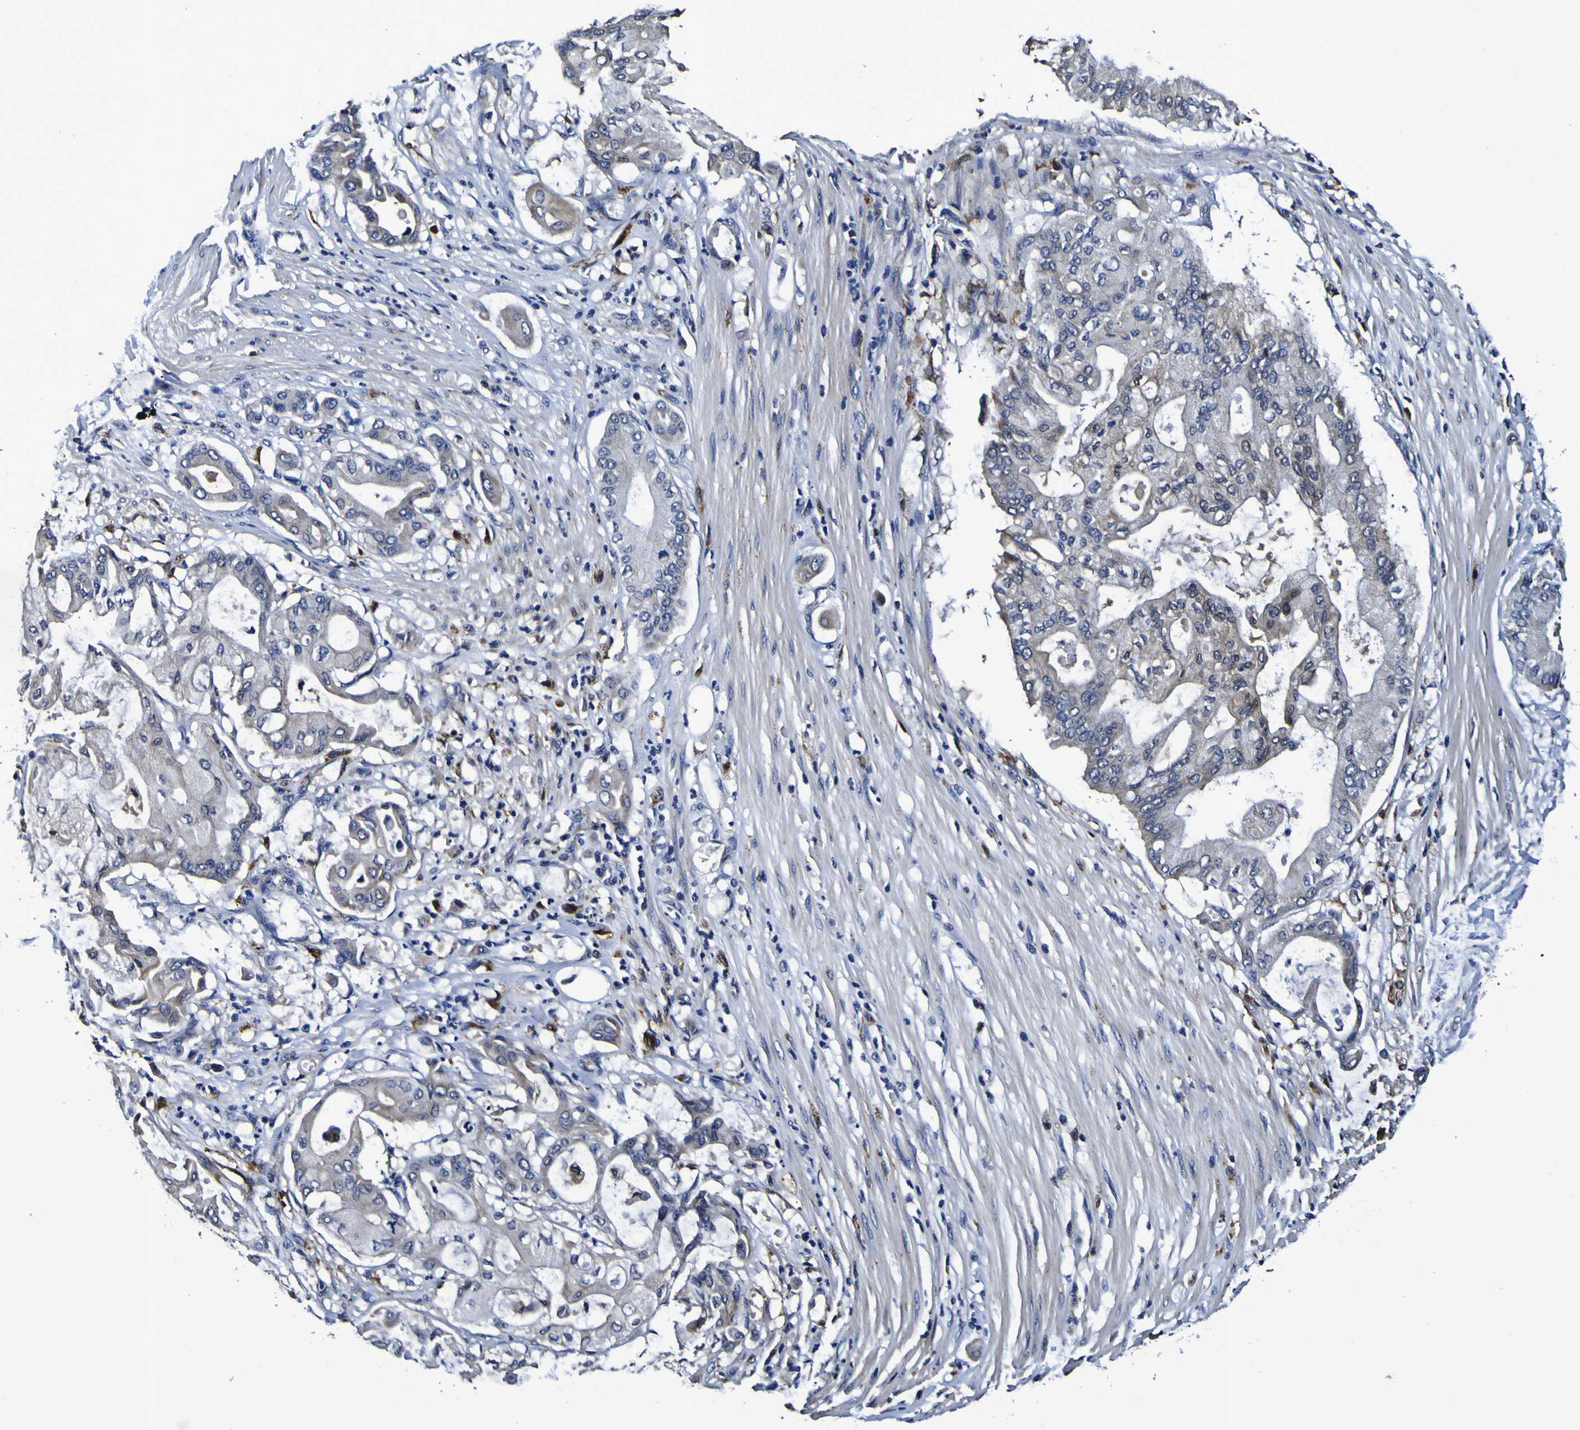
{"staining": {"intensity": "negative", "quantity": "none", "location": "none"}, "tissue": "pancreatic cancer", "cell_type": "Tumor cells", "image_type": "cancer", "snomed": [{"axis": "morphology", "description": "Adenocarcinoma, NOS"}, {"axis": "morphology", "description": "Adenocarcinoma, metastatic, NOS"}, {"axis": "topography", "description": "Lymph node"}, {"axis": "topography", "description": "Pancreas"}, {"axis": "topography", "description": "Duodenum"}], "caption": "A high-resolution micrograph shows immunohistochemistry (IHC) staining of pancreatic cancer, which shows no significant expression in tumor cells. (Brightfield microscopy of DAB immunohistochemistry at high magnification).", "gene": "GPX1", "patient": {"sex": "female", "age": 64}}